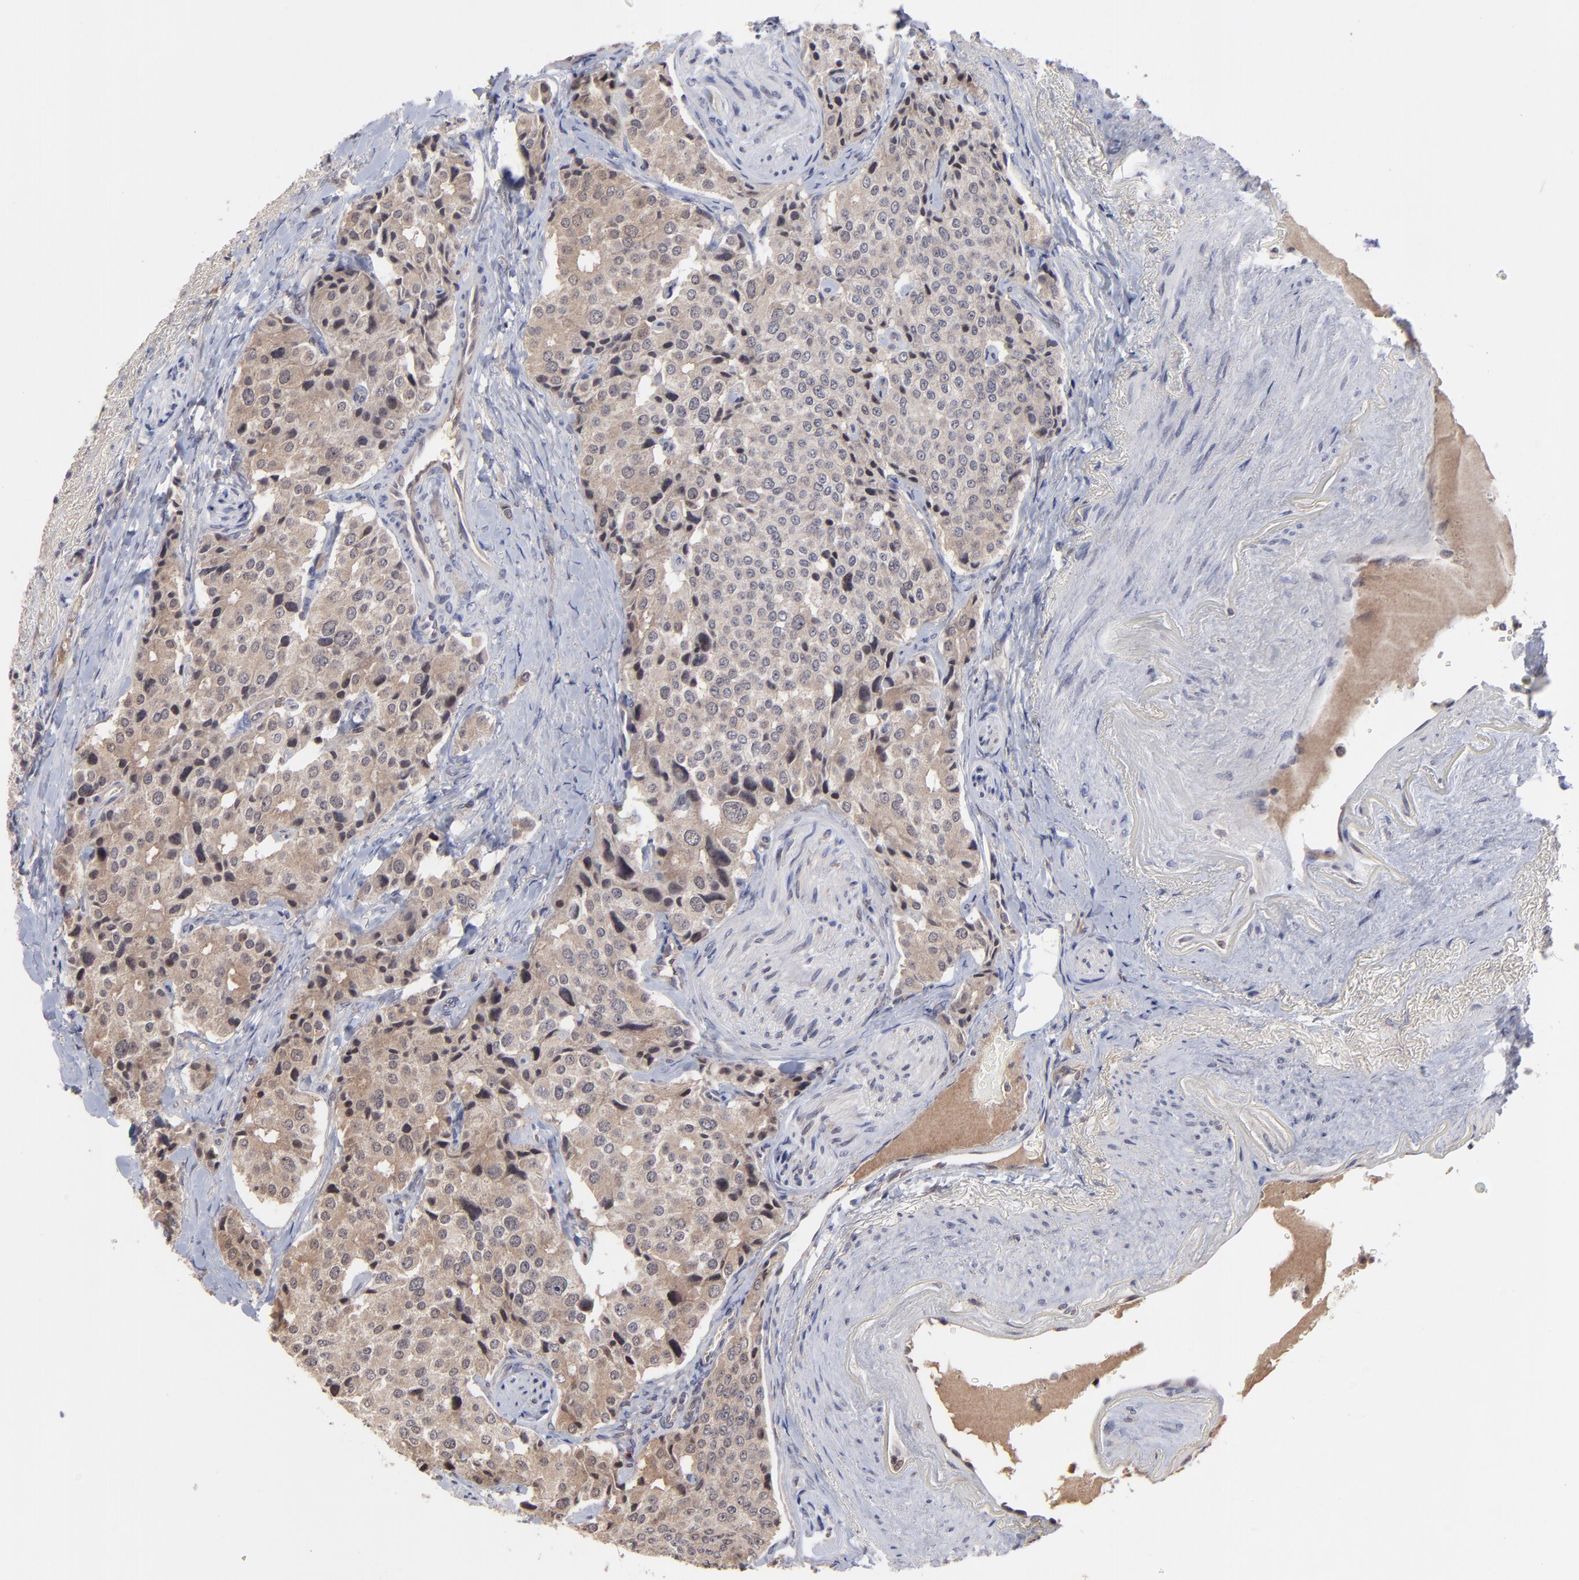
{"staining": {"intensity": "moderate", "quantity": ">75%", "location": "cytoplasmic/membranous"}, "tissue": "carcinoid", "cell_type": "Tumor cells", "image_type": "cancer", "snomed": [{"axis": "morphology", "description": "Carcinoid, malignant, NOS"}, {"axis": "topography", "description": "Colon"}], "caption": "Protein expression analysis of malignant carcinoid shows moderate cytoplasmic/membranous expression in about >75% of tumor cells. Using DAB (brown) and hematoxylin (blue) stains, captured at high magnification using brightfield microscopy.", "gene": "UBE2L6", "patient": {"sex": "female", "age": 61}}